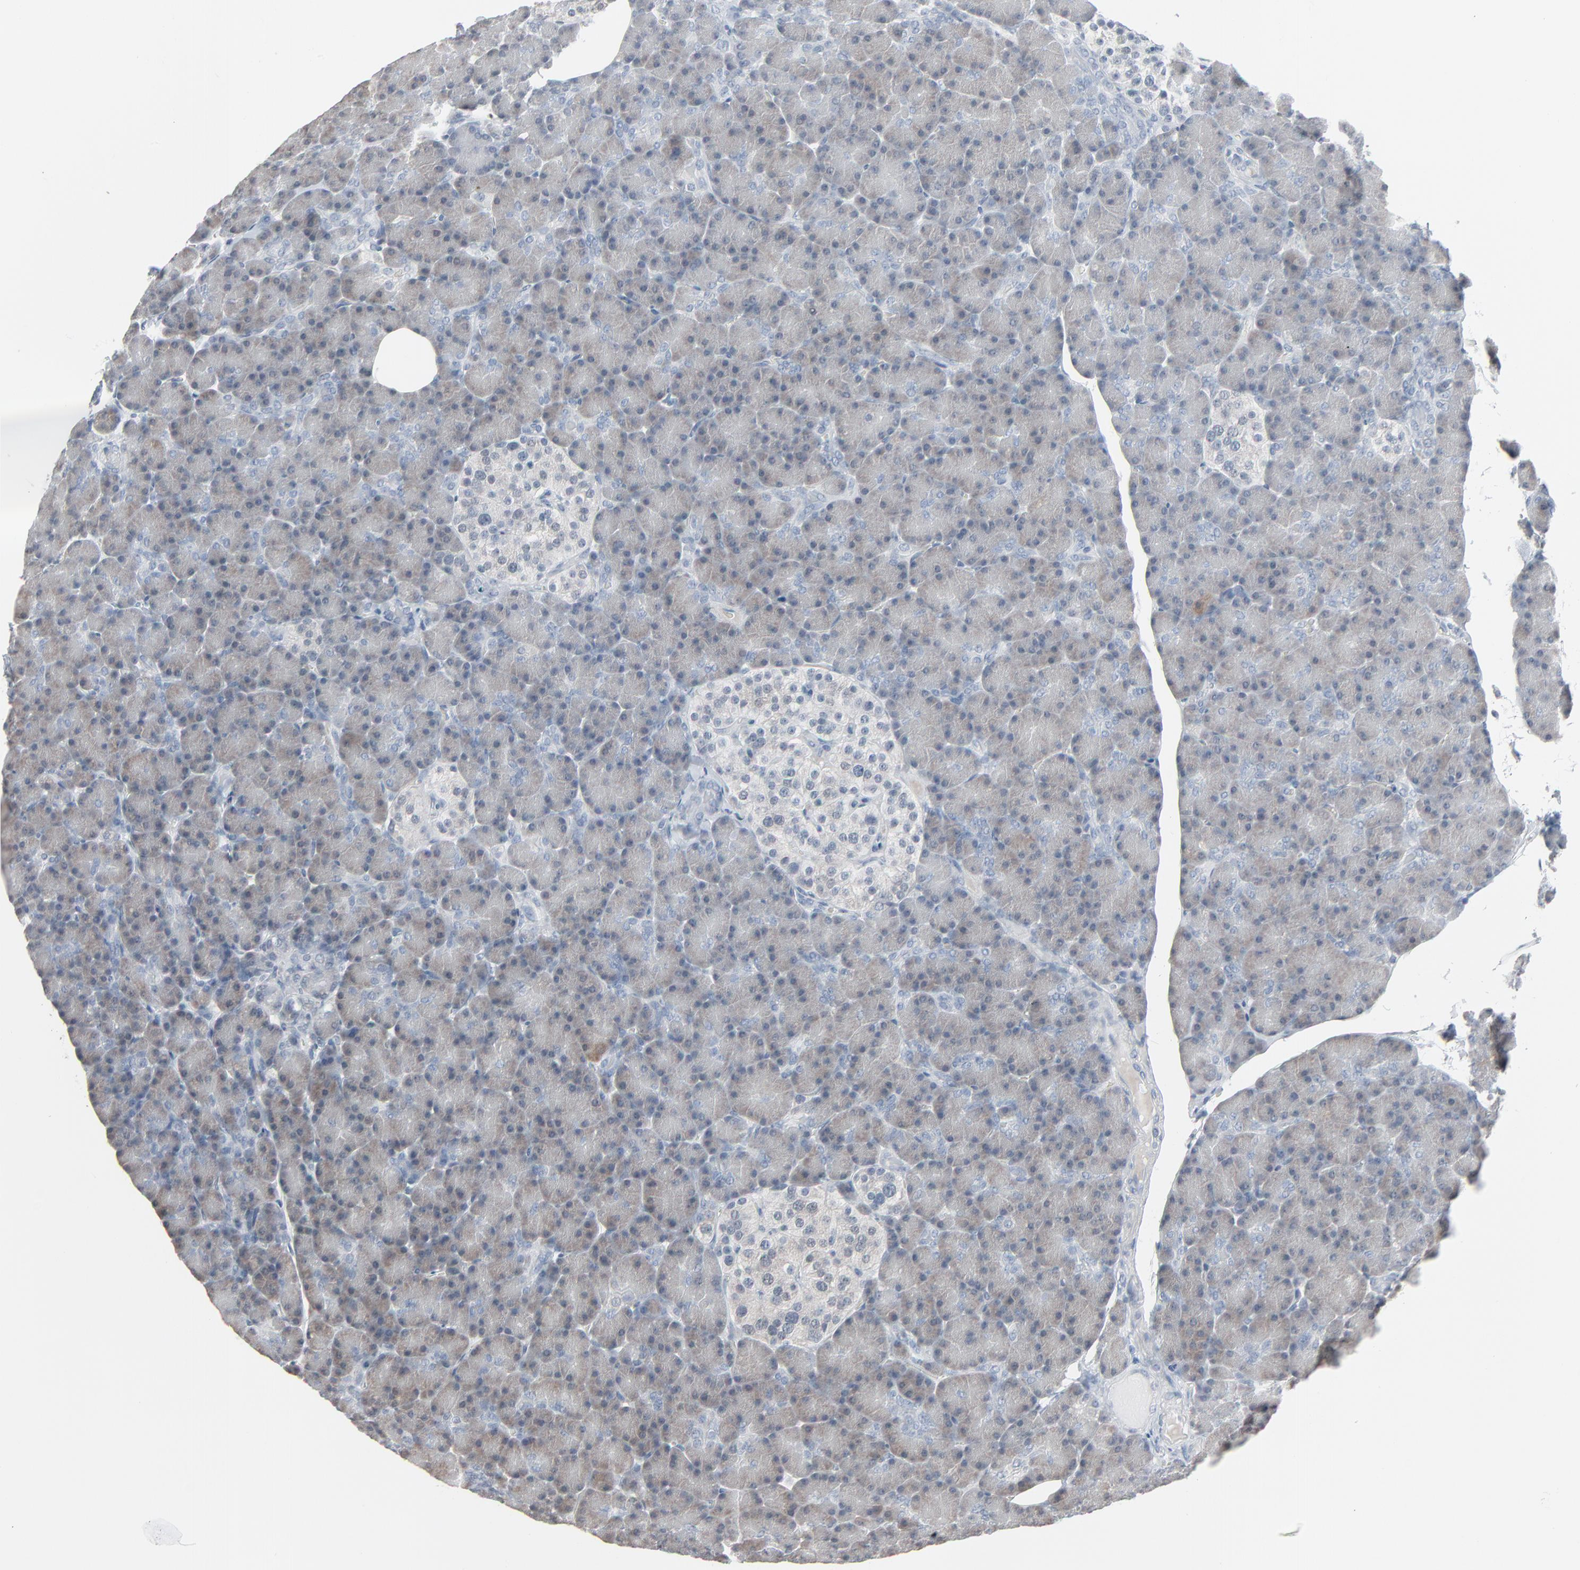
{"staining": {"intensity": "moderate", "quantity": ">75%", "location": "cytoplasmic/membranous"}, "tissue": "pancreas", "cell_type": "Exocrine glandular cells", "image_type": "normal", "snomed": [{"axis": "morphology", "description": "Normal tissue, NOS"}, {"axis": "topography", "description": "Pancreas"}], "caption": "Immunohistochemical staining of normal pancreas exhibits medium levels of moderate cytoplasmic/membranous positivity in about >75% of exocrine glandular cells.", "gene": "SAGE1", "patient": {"sex": "female", "age": 43}}